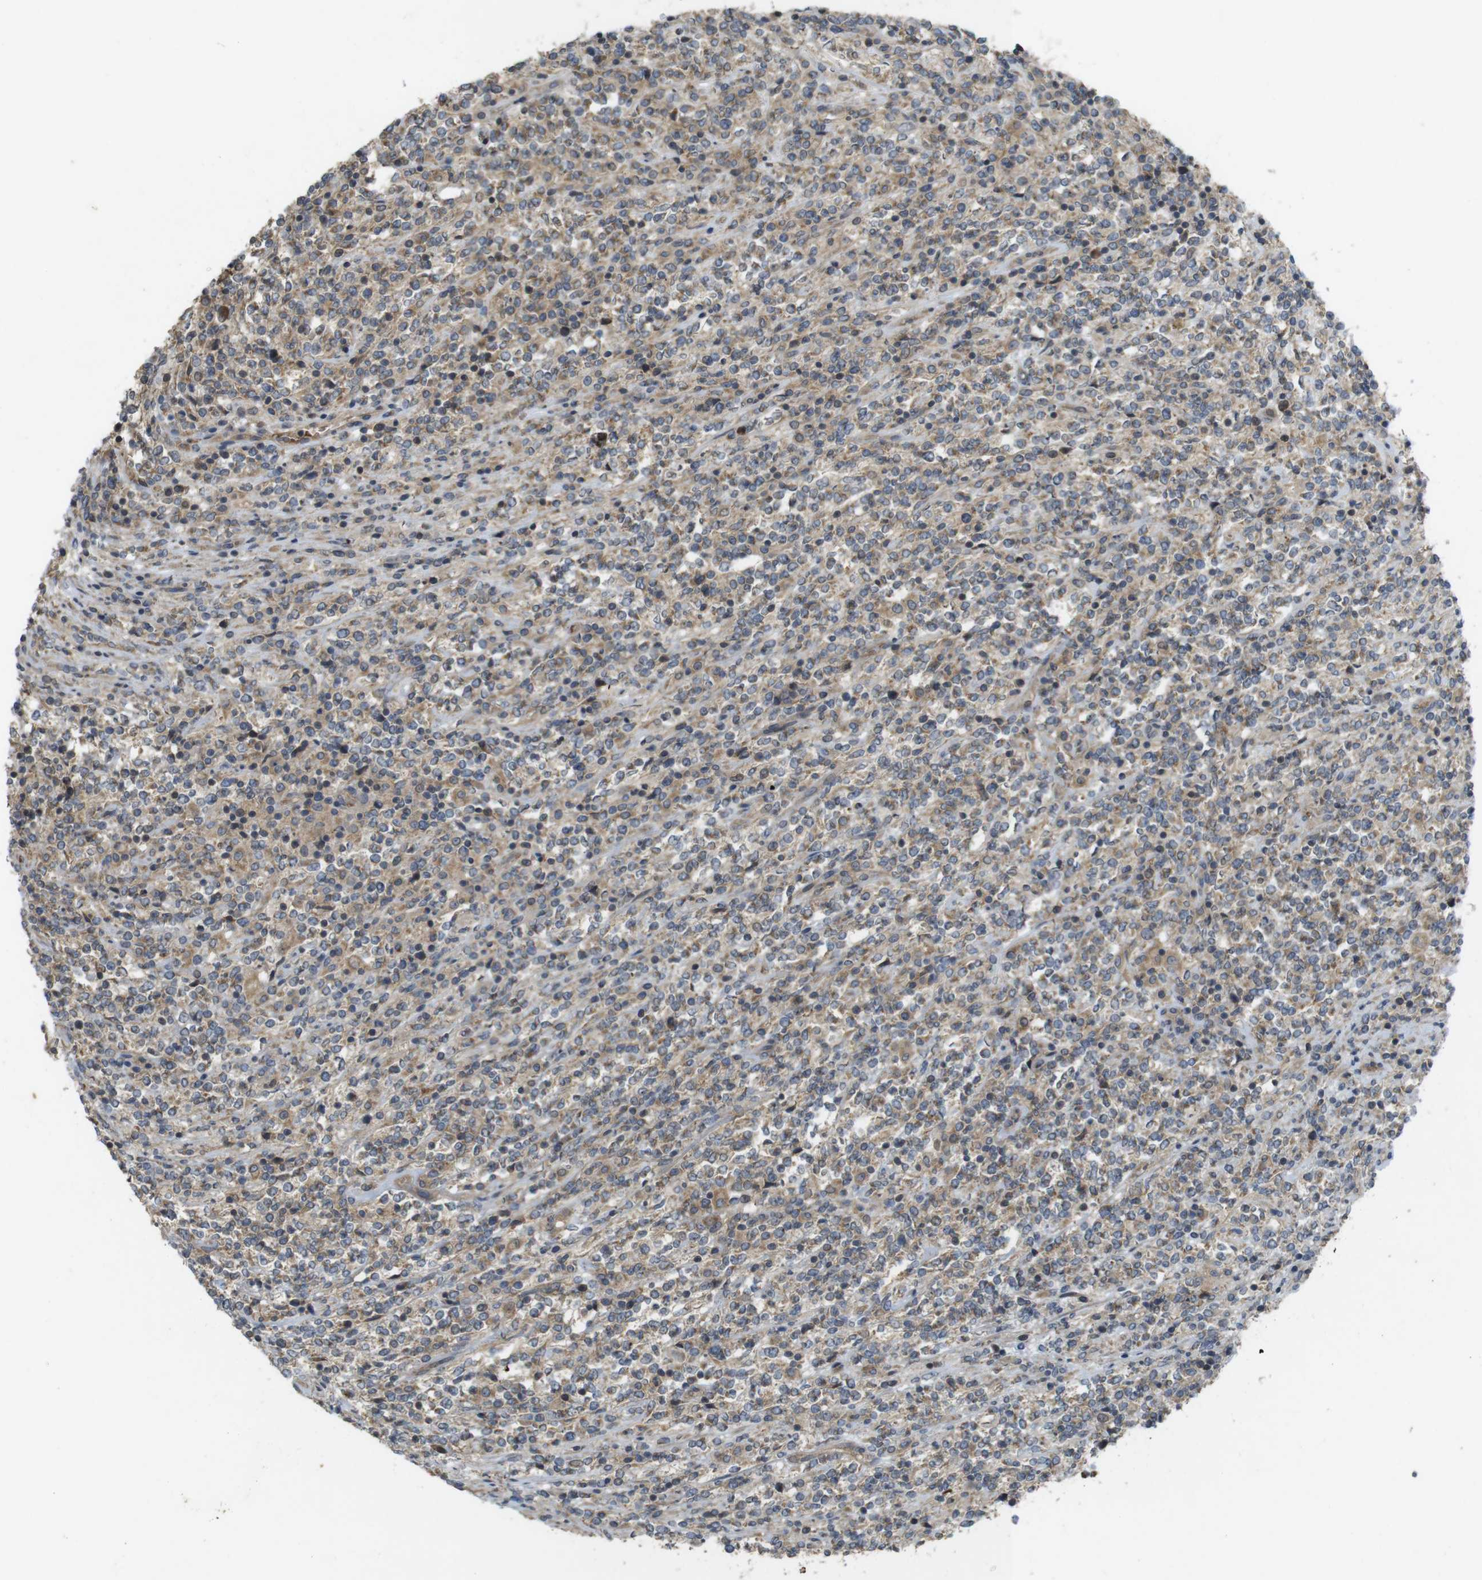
{"staining": {"intensity": "moderate", "quantity": "<25%", "location": "cytoplasmic/membranous"}, "tissue": "lymphoma", "cell_type": "Tumor cells", "image_type": "cancer", "snomed": [{"axis": "morphology", "description": "Malignant lymphoma, non-Hodgkin's type, High grade"}, {"axis": "topography", "description": "Soft tissue"}], "caption": "Immunohistochemistry micrograph of human malignant lymphoma, non-Hodgkin's type (high-grade) stained for a protein (brown), which exhibits low levels of moderate cytoplasmic/membranous staining in about <25% of tumor cells.", "gene": "CLTC", "patient": {"sex": "male", "age": 18}}